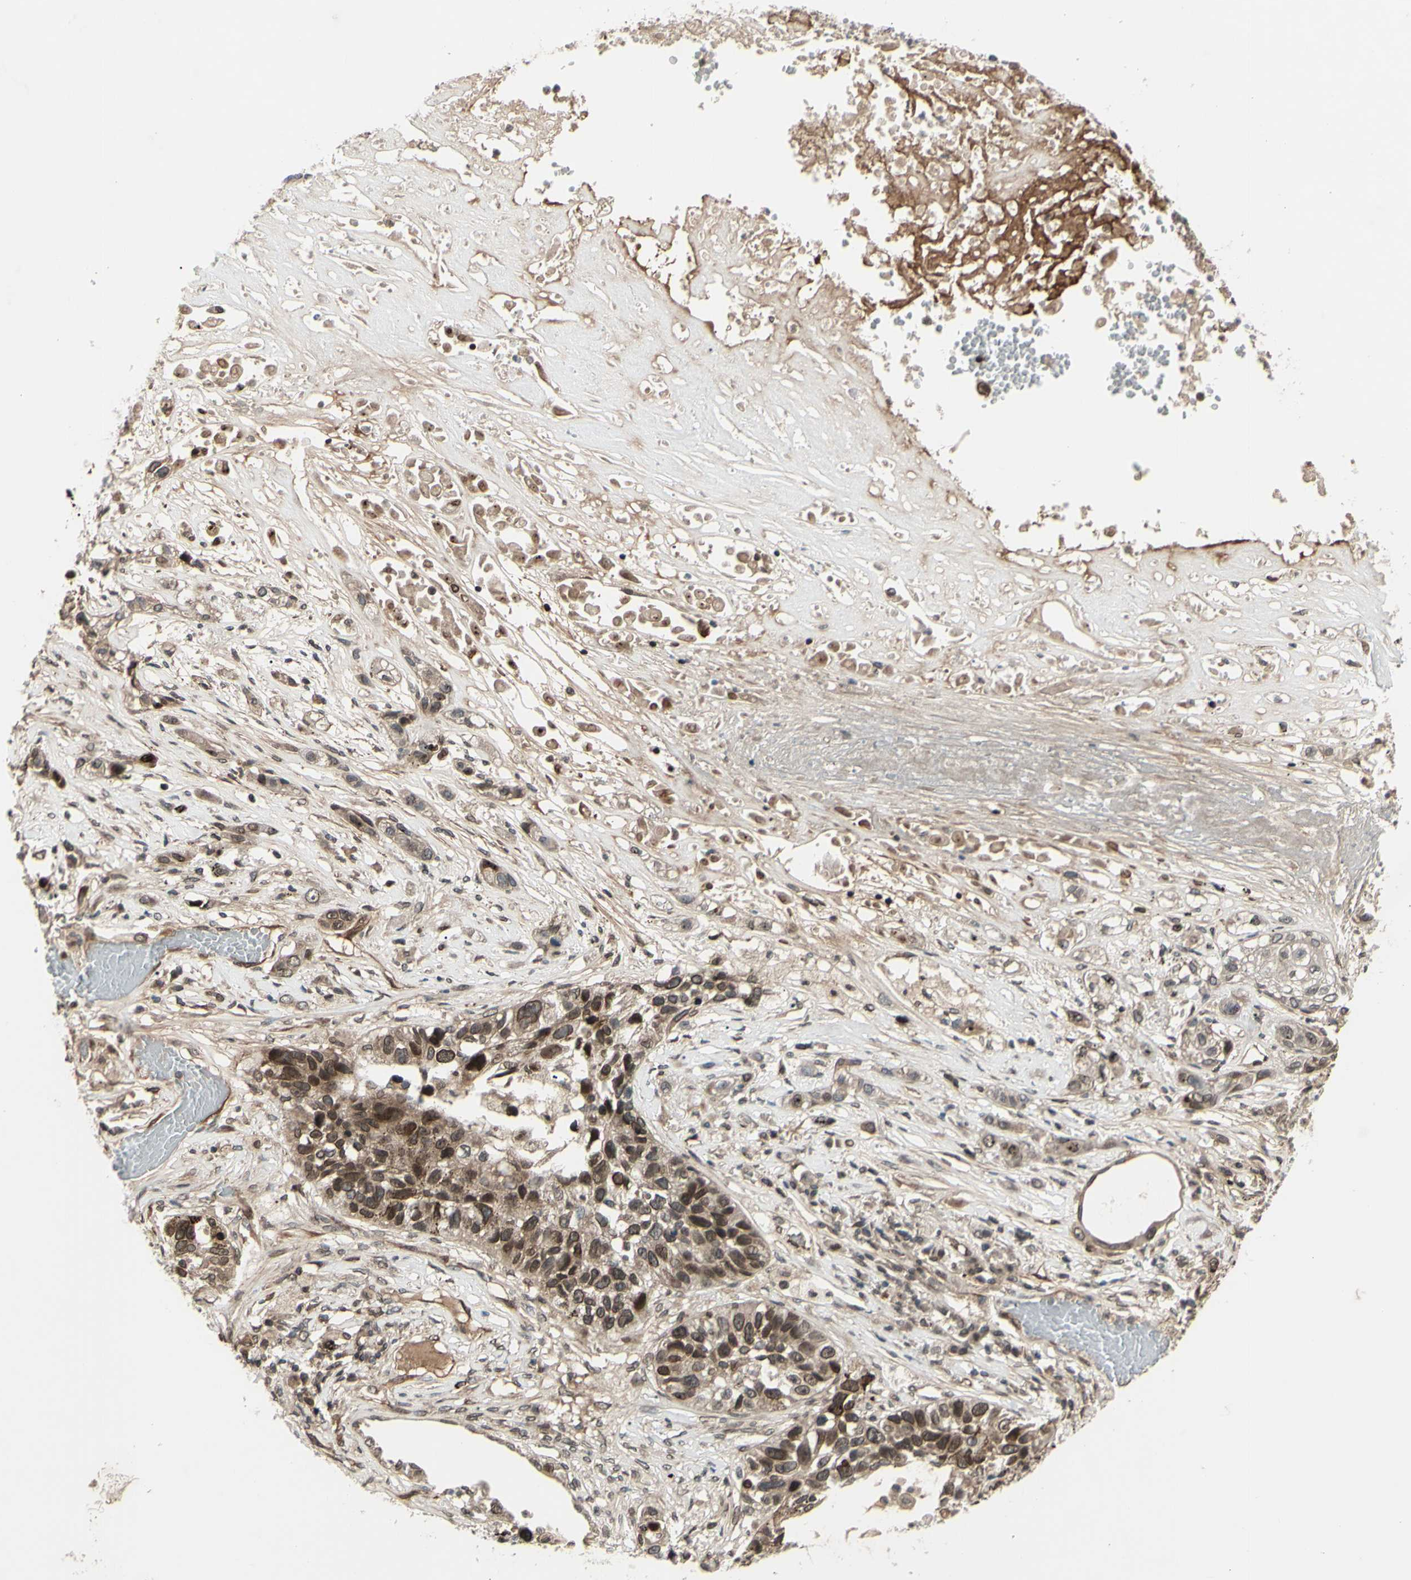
{"staining": {"intensity": "moderate", "quantity": ">75%", "location": "cytoplasmic/membranous,nuclear"}, "tissue": "lung cancer", "cell_type": "Tumor cells", "image_type": "cancer", "snomed": [{"axis": "morphology", "description": "Squamous cell carcinoma, NOS"}, {"axis": "topography", "description": "Lung"}], "caption": "Immunohistochemistry of lung cancer shows medium levels of moderate cytoplasmic/membranous and nuclear expression in about >75% of tumor cells. Using DAB (brown) and hematoxylin (blue) stains, captured at high magnification using brightfield microscopy.", "gene": "MLF2", "patient": {"sex": "male", "age": 71}}